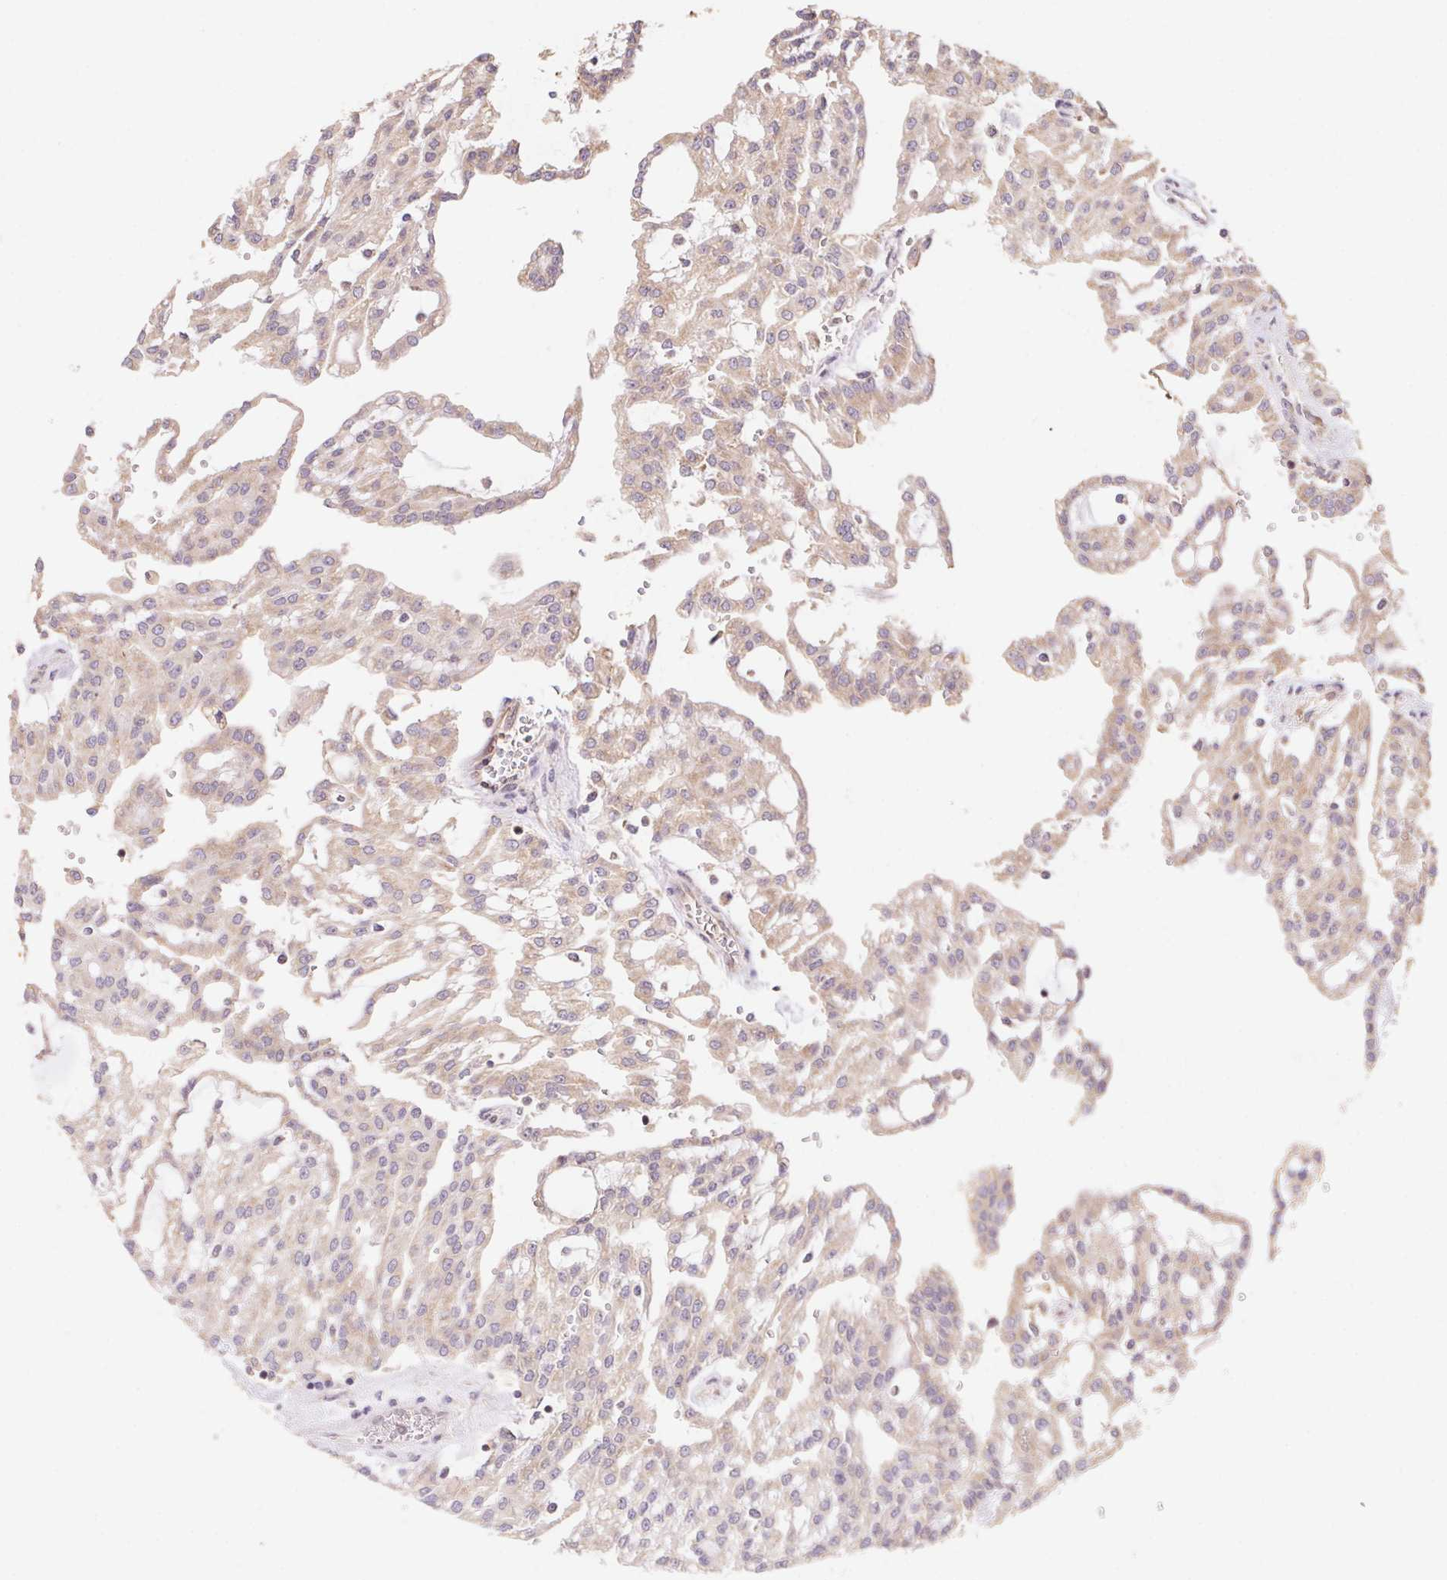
{"staining": {"intensity": "weak", "quantity": "25%-75%", "location": "cytoplasmic/membranous"}, "tissue": "renal cancer", "cell_type": "Tumor cells", "image_type": "cancer", "snomed": [{"axis": "morphology", "description": "Adenocarcinoma, NOS"}, {"axis": "topography", "description": "Kidney"}], "caption": "Adenocarcinoma (renal) stained for a protein reveals weak cytoplasmic/membranous positivity in tumor cells. Using DAB (brown) and hematoxylin (blue) stains, captured at high magnification using brightfield microscopy.", "gene": "RPL27A", "patient": {"sex": "male", "age": 63}}